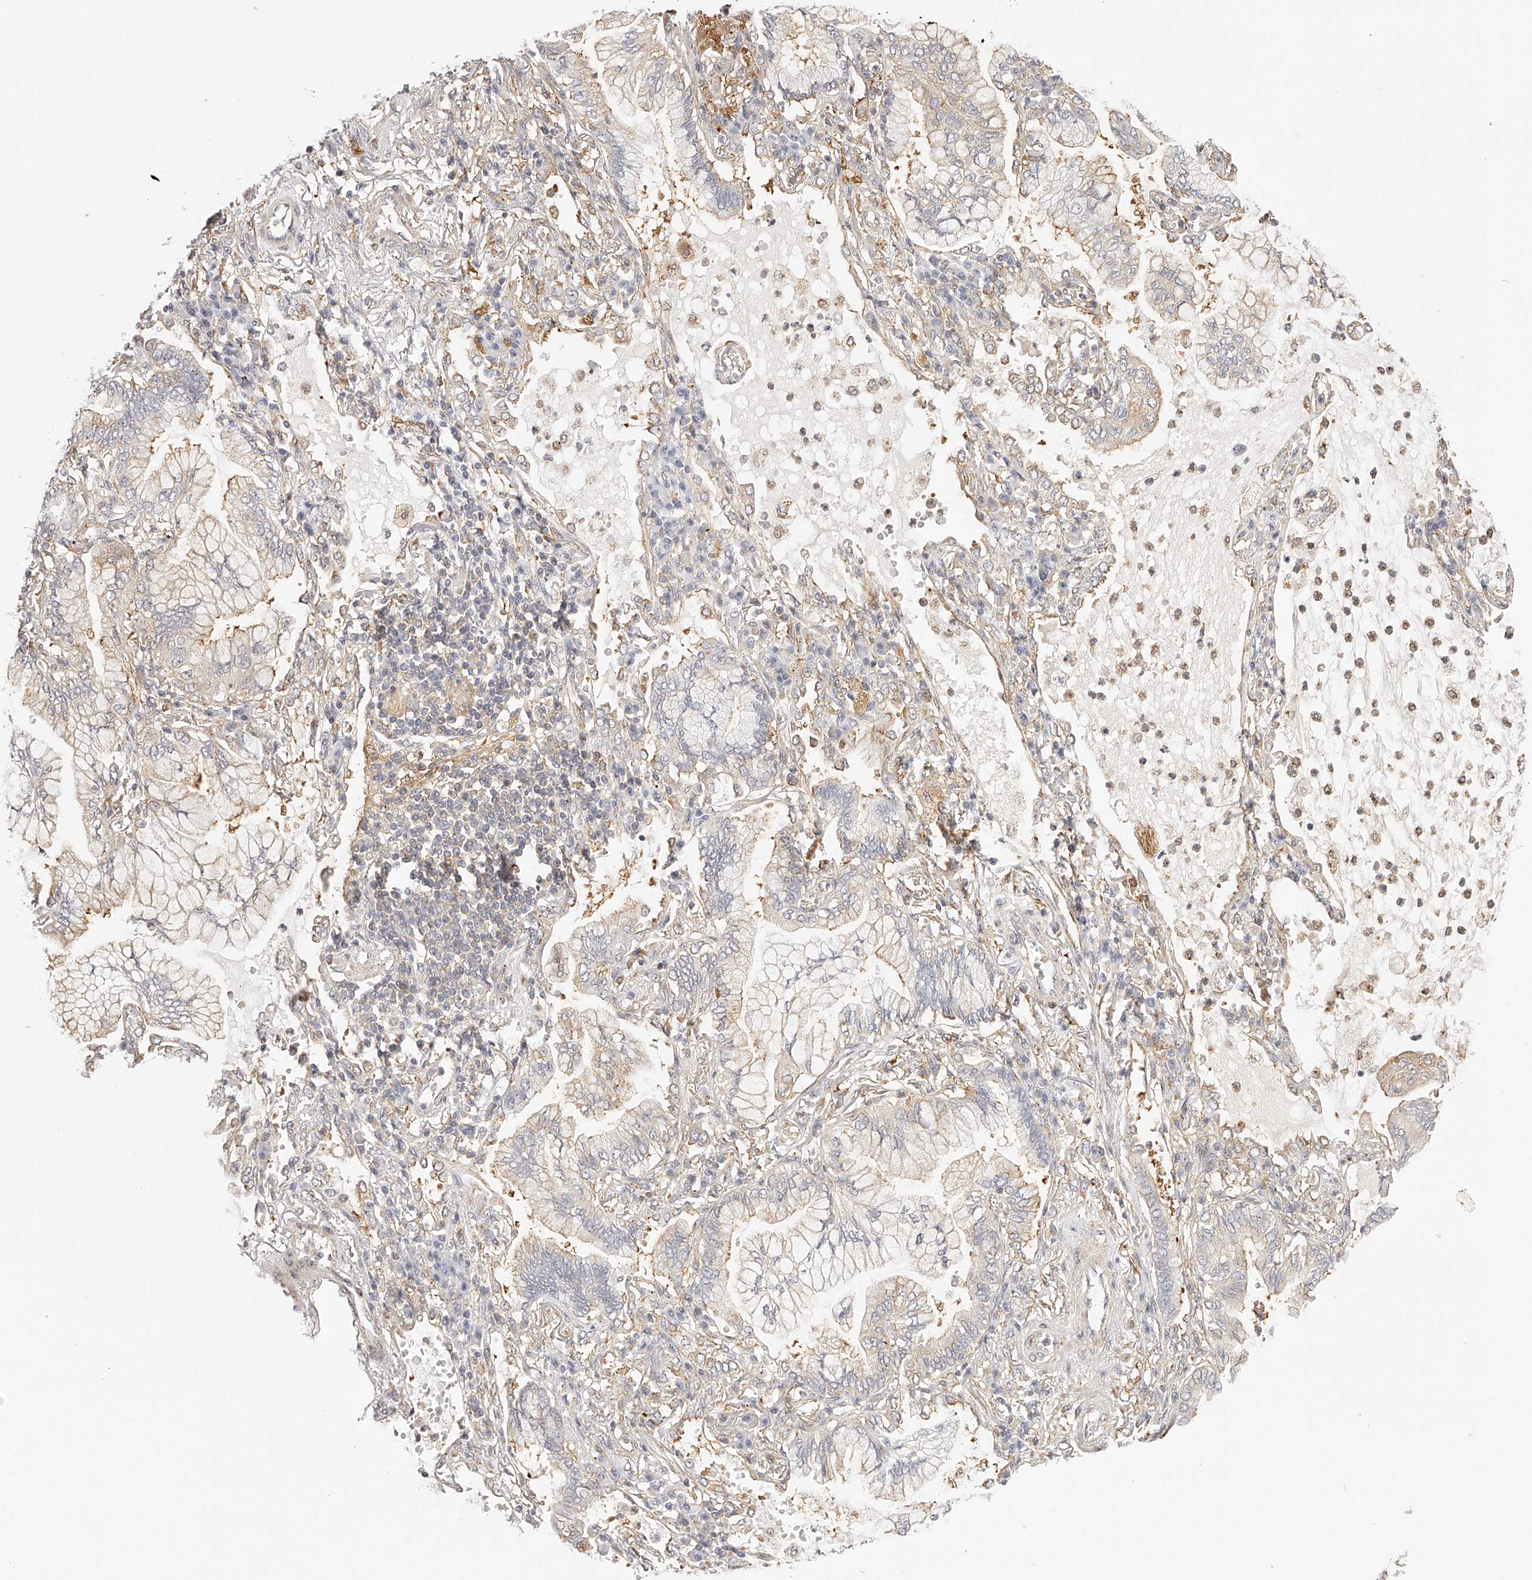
{"staining": {"intensity": "weak", "quantity": "25%-75%", "location": "cytoplasmic/membranous"}, "tissue": "lung cancer", "cell_type": "Tumor cells", "image_type": "cancer", "snomed": [{"axis": "morphology", "description": "Adenocarcinoma, NOS"}, {"axis": "topography", "description": "Lung"}], "caption": "Lung cancer stained with a protein marker displays weak staining in tumor cells.", "gene": "SYNC", "patient": {"sex": "female", "age": 70}}